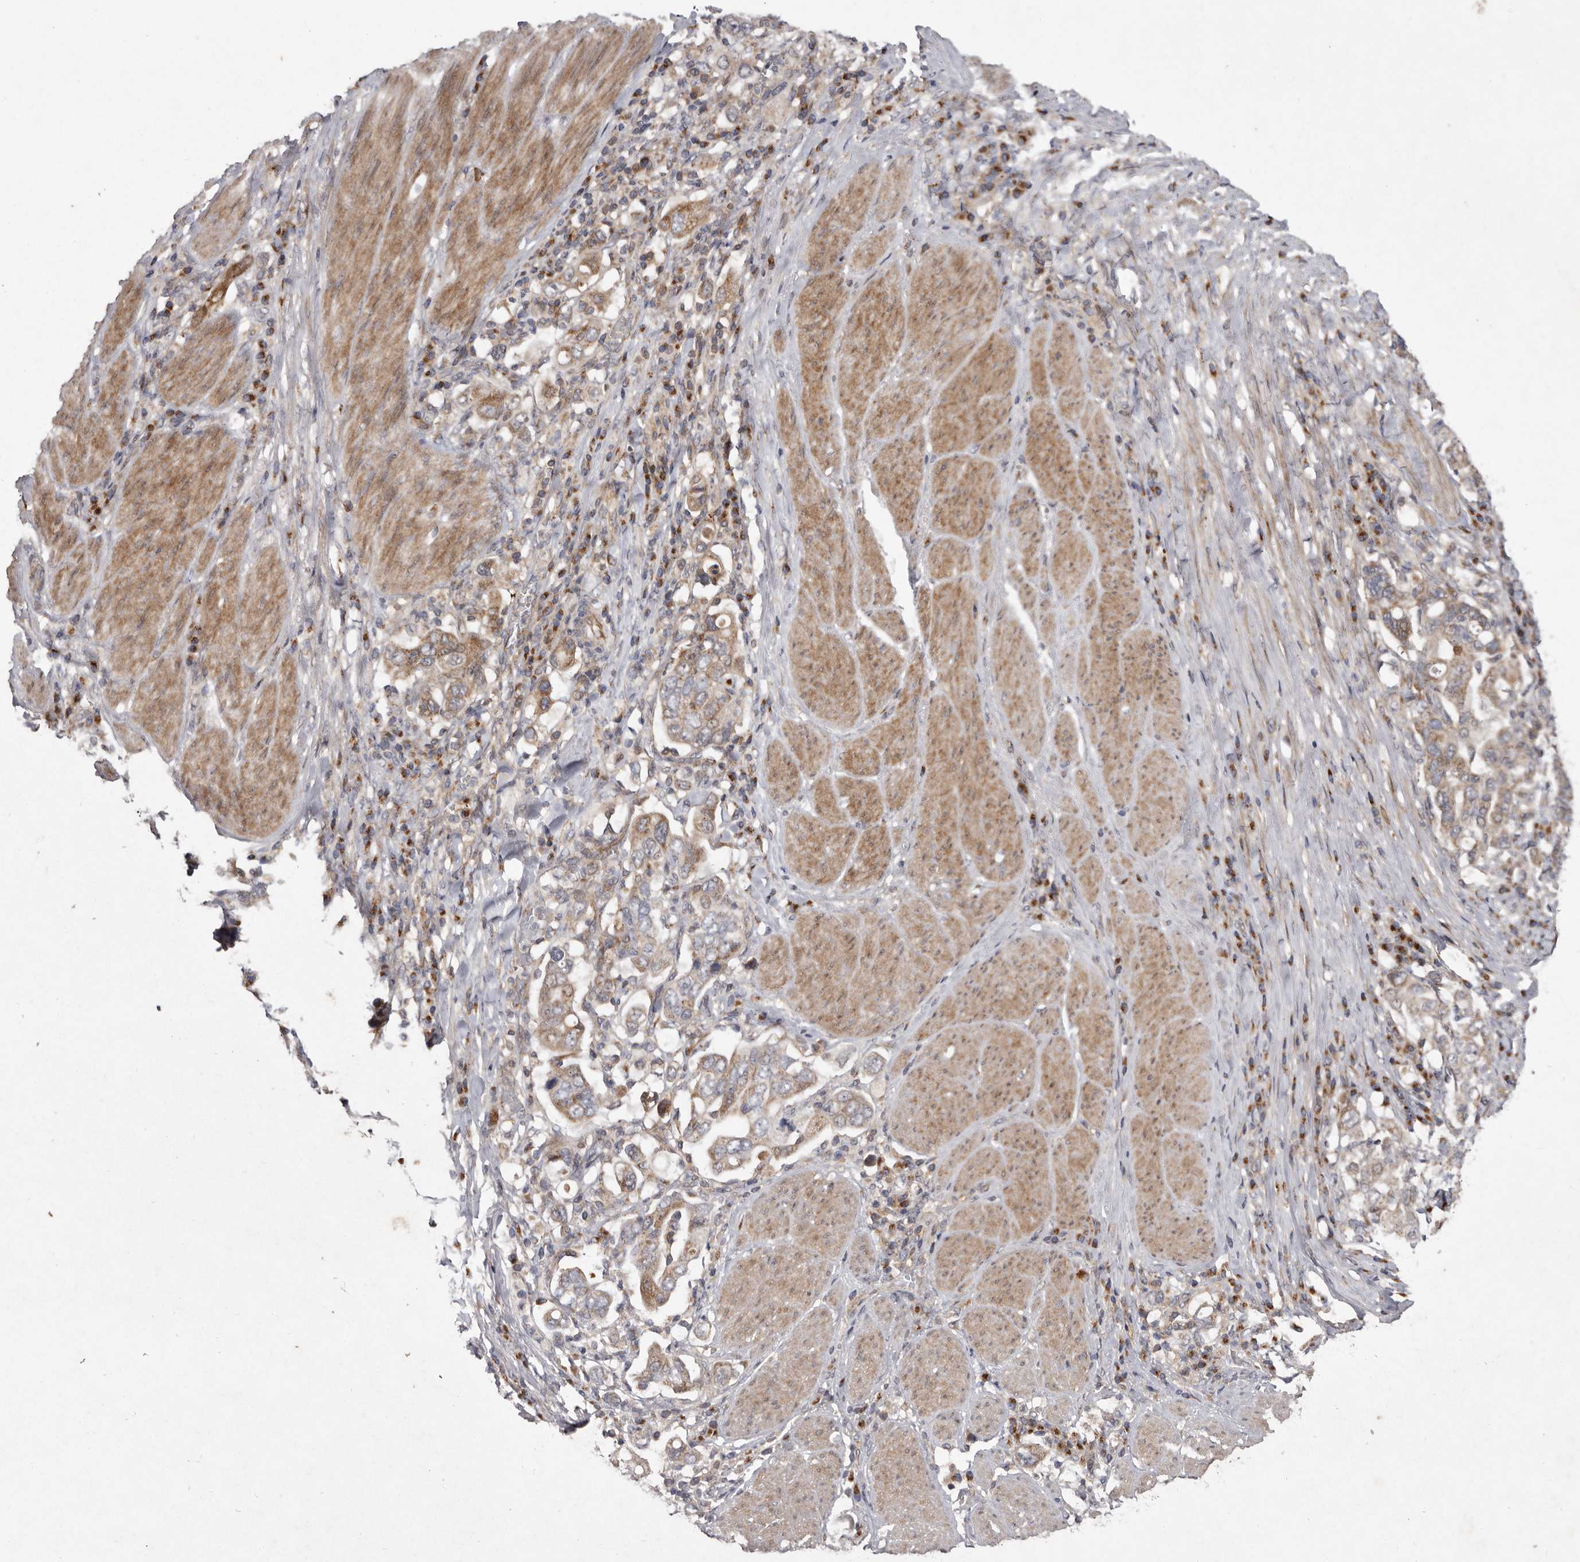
{"staining": {"intensity": "moderate", "quantity": ">75%", "location": "cytoplasmic/membranous"}, "tissue": "stomach cancer", "cell_type": "Tumor cells", "image_type": "cancer", "snomed": [{"axis": "morphology", "description": "Adenocarcinoma, NOS"}, {"axis": "topography", "description": "Stomach, upper"}], "caption": "Stomach cancer (adenocarcinoma) tissue demonstrates moderate cytoplasmic/membranous positivity in about >75% of tumor cells", "gene": "FLAD1", "patient": {"sex": "male", "age": 62}}